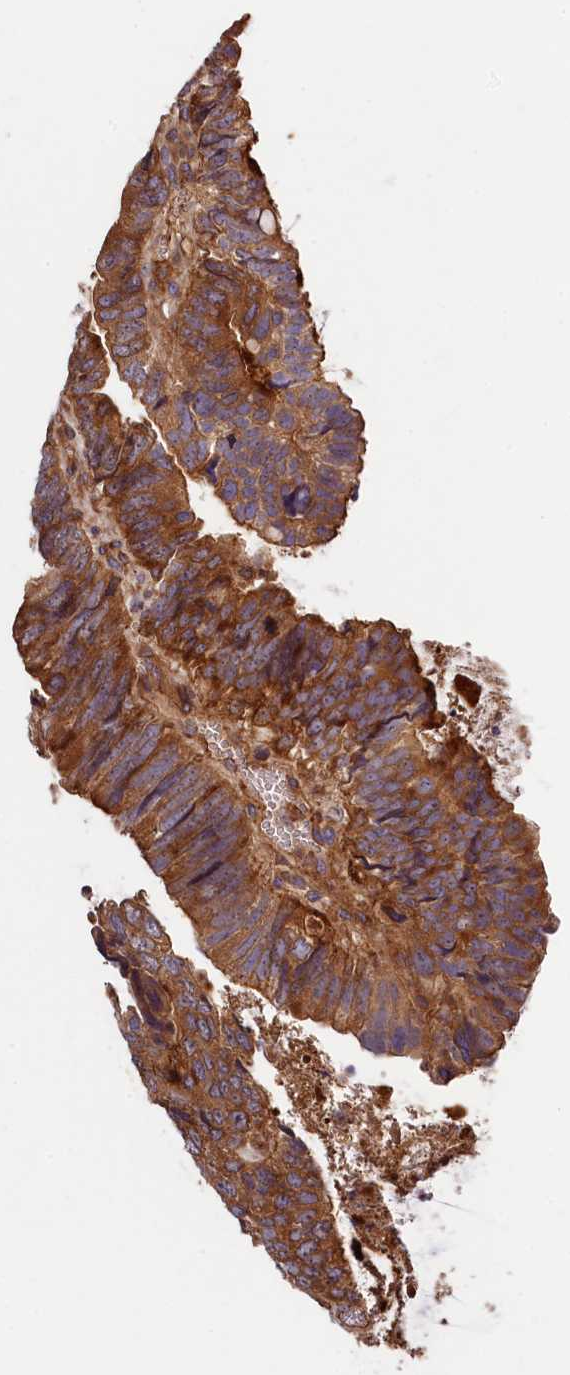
{"staining": {"intensity": "strong", "quantity": ">75%", "location": "cytoplasmic/membranous"}, "tissue": "colorectal cancer", "cell_type": "Tumor cells", "image_type": "cancer", "snomed": [{"axis": "morphology", "description": "Adenocarcinoma, NOS"}, {"axis": "topography", "description": "Colon"}], "caption": "A high amount of strong cytoplasmic/membranous positivity is seen in about >75% of tumor cells in colorectal cancer tissue.", "gene": "KLHDC4", "patient": {"sex": "female", "age": 67}}